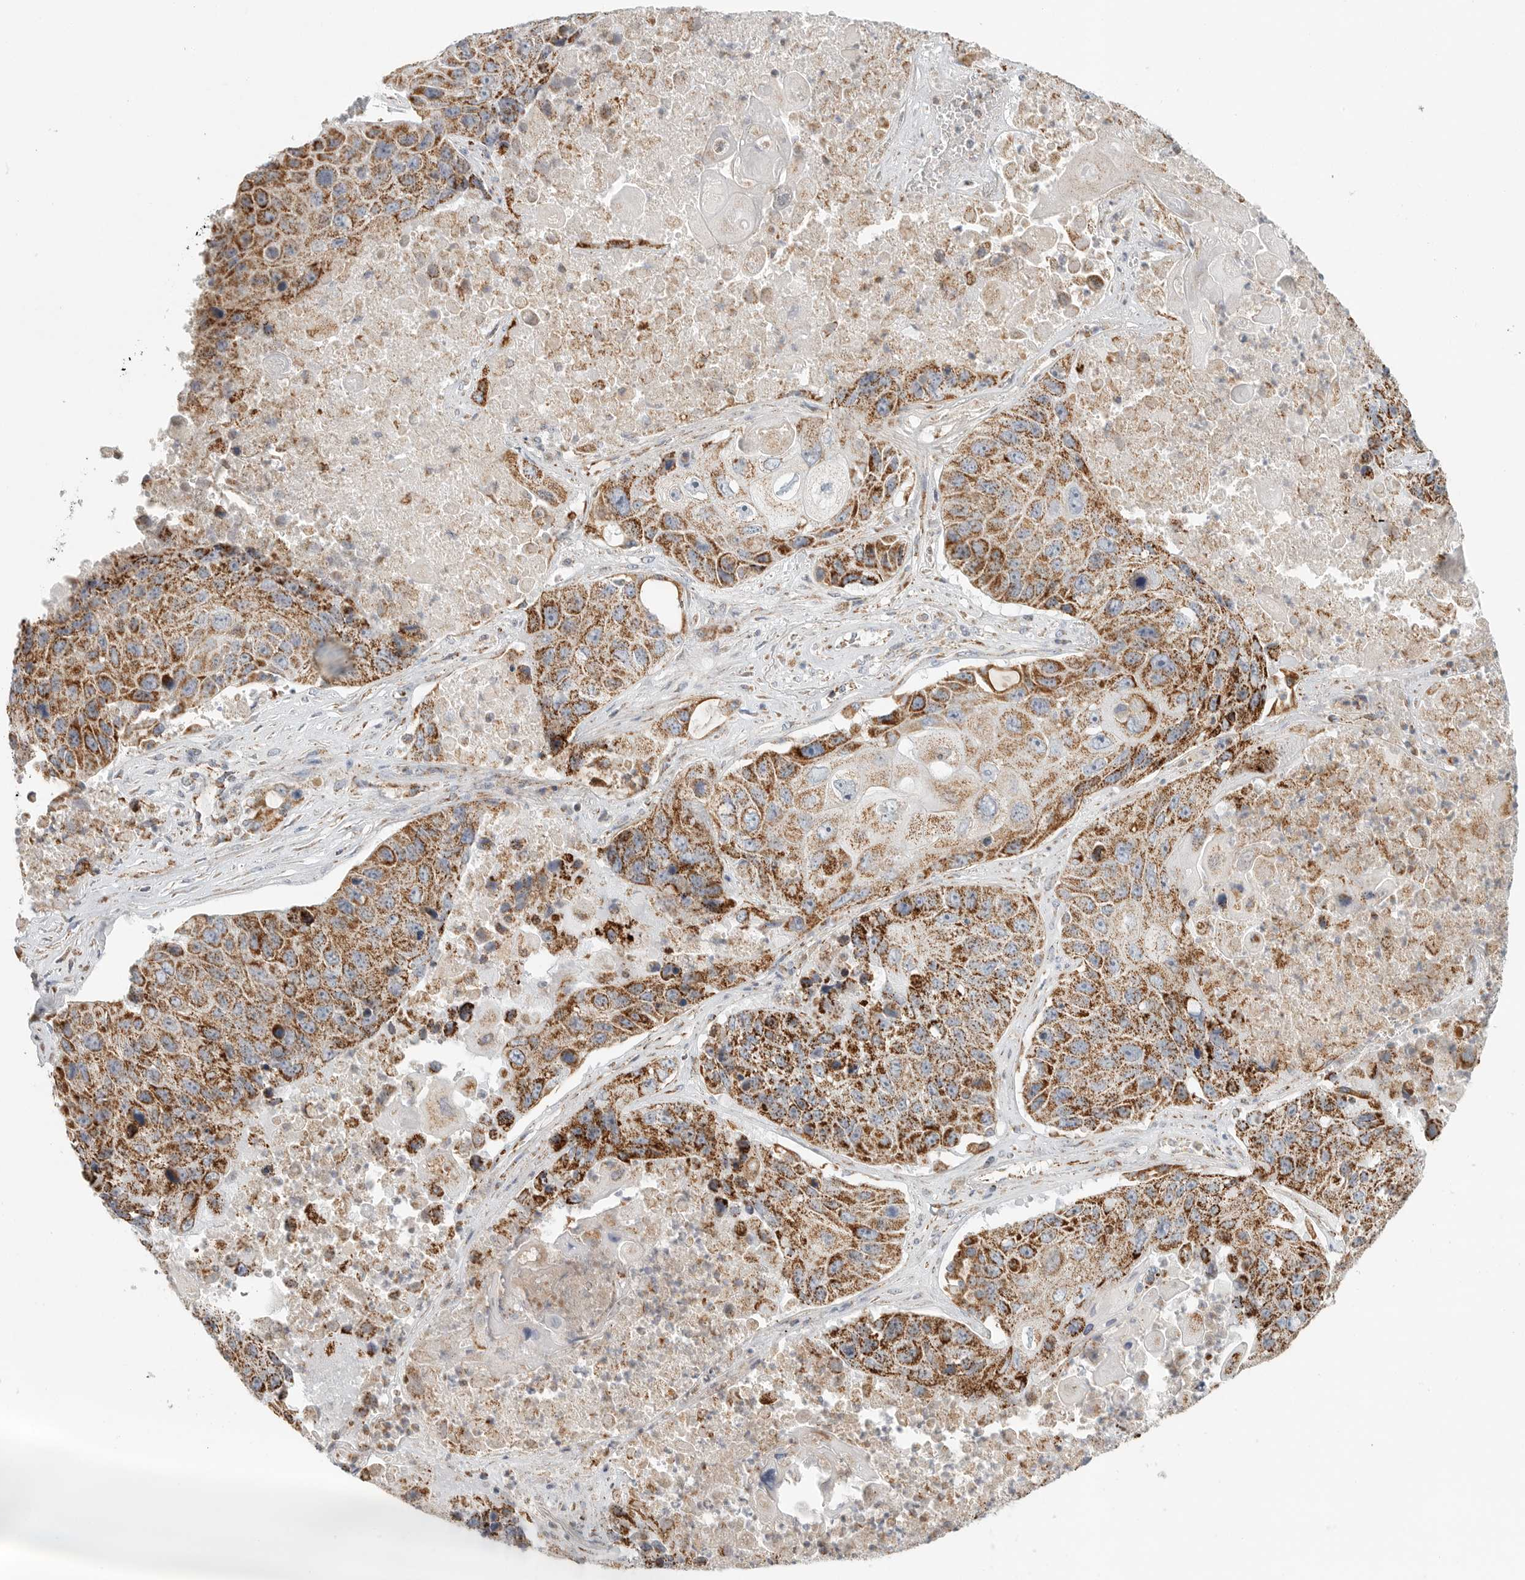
{"staining": {"intensity": "strong", "quantity": ">75%", "location": "cytoplasmic/membranous"}, "tissue": "lung cancer", "cell_type": "Tumor cells", "image_type": "cancer", "snomed": [{"axis": "morphology", "description": "Squamous cell carcinoma, NOS"}, {"axis": "topography", "description": "Lung"}], "caption": "Immunohistochemical staining of human lung squamous cell carcinoma reveals high levels of strong cytoplasmic/membranous protein expression in about >75% of tumor cells. The staining was performed using DAB (3,3'-diaminobenzidine), with brown indicating positive protein expression. Nuclei are stained blue with hematoxylin.", "gene": "SLC25A26", "patient": {"sex": "male", "age": 61}}